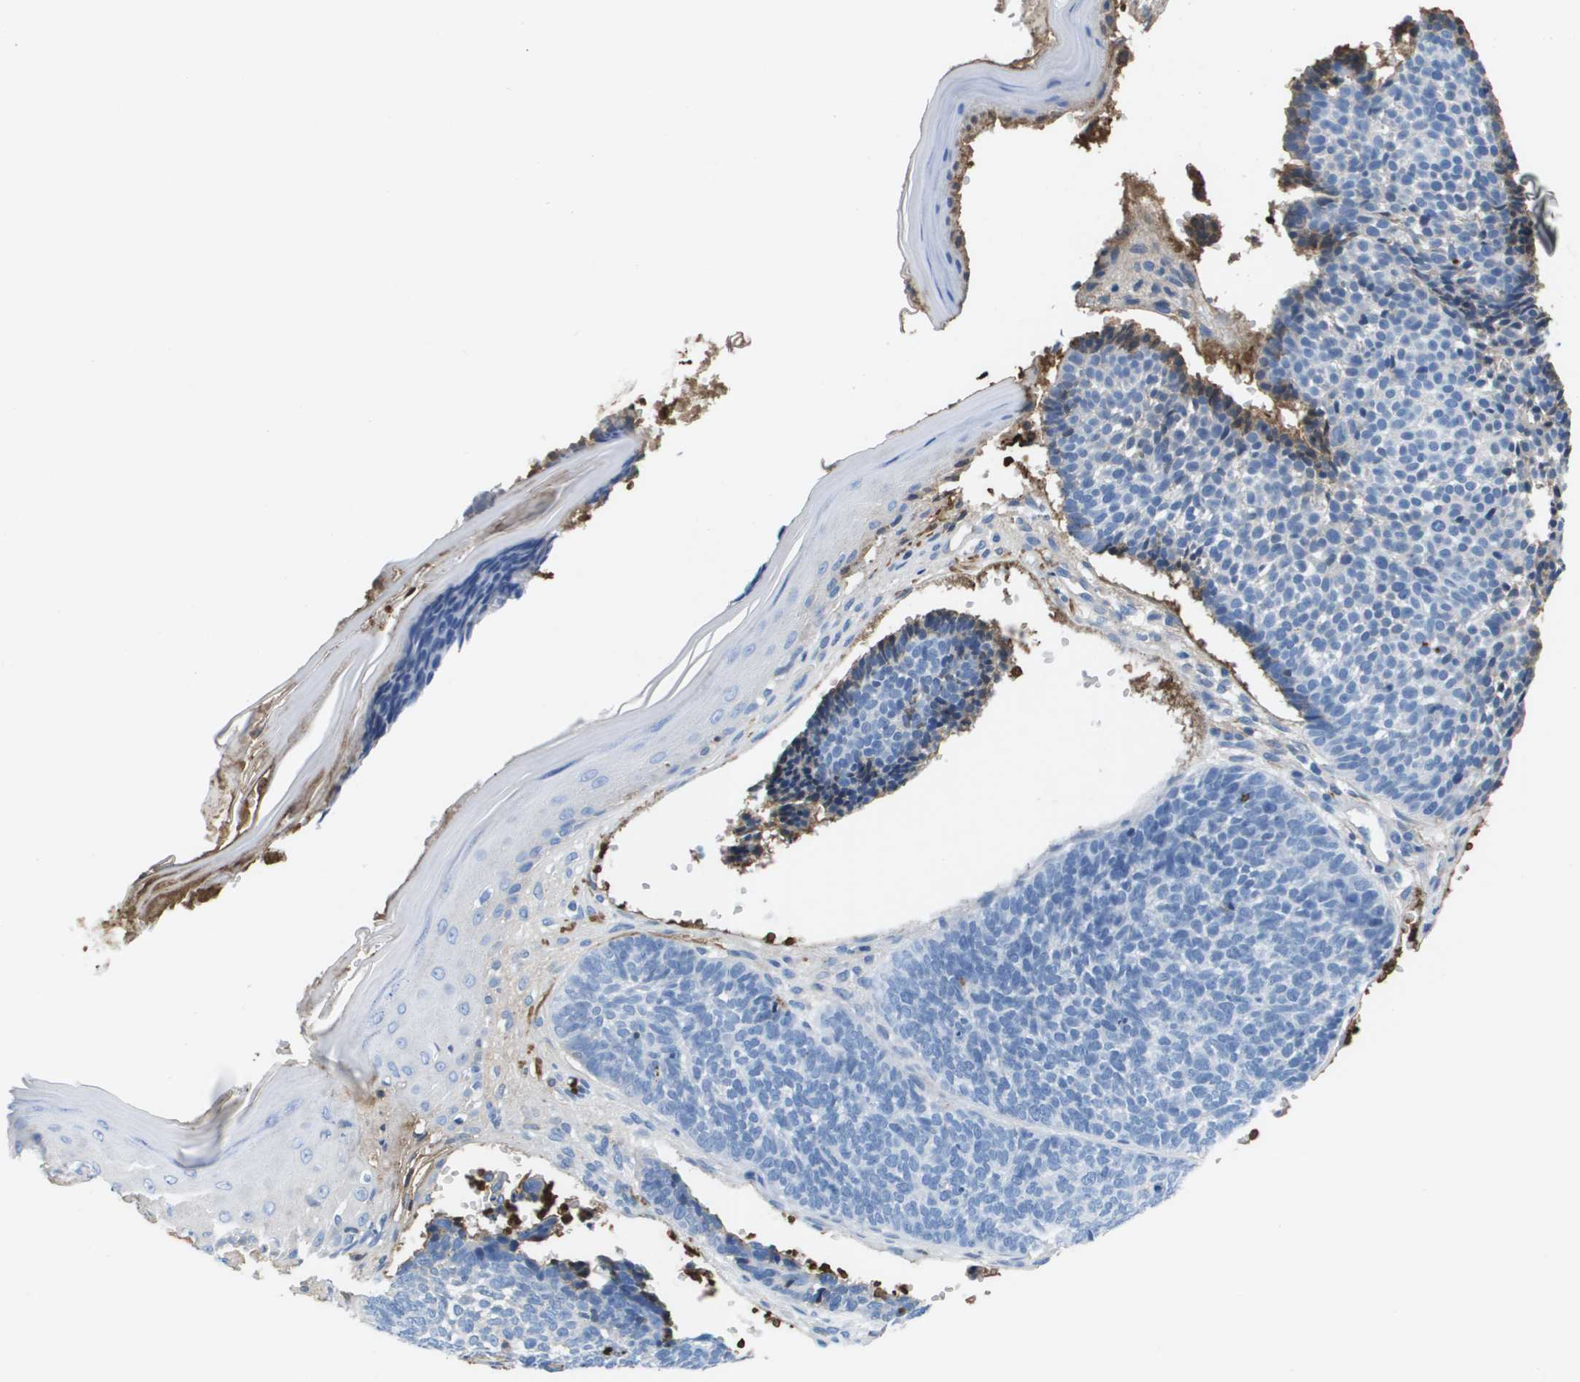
{"staining": {"intensity": "negative", "quantity": "none", "location": "none"}, "tissue": "skin cancer", "cell_type": "Tumor cells", "image_type": "cancer", "snomed": [{"axis": "morphology", "description": "Basal cell carcinoma"}, {"axis": "topography", "description": "Skin"}], "caption": "An immunohistochemistry histopathology image of basal cell carcinoma (skin) is shown. There is no staining in tumor cells of basal cell carcinoma (skin). The staining was performed using DAB to visualize the protein expression in brown, while the nuclei were stained in blue with hematoxylin (Magnification: 20x).", "gene": "VTN", "patient": {"sex": "male", "age": 84}}